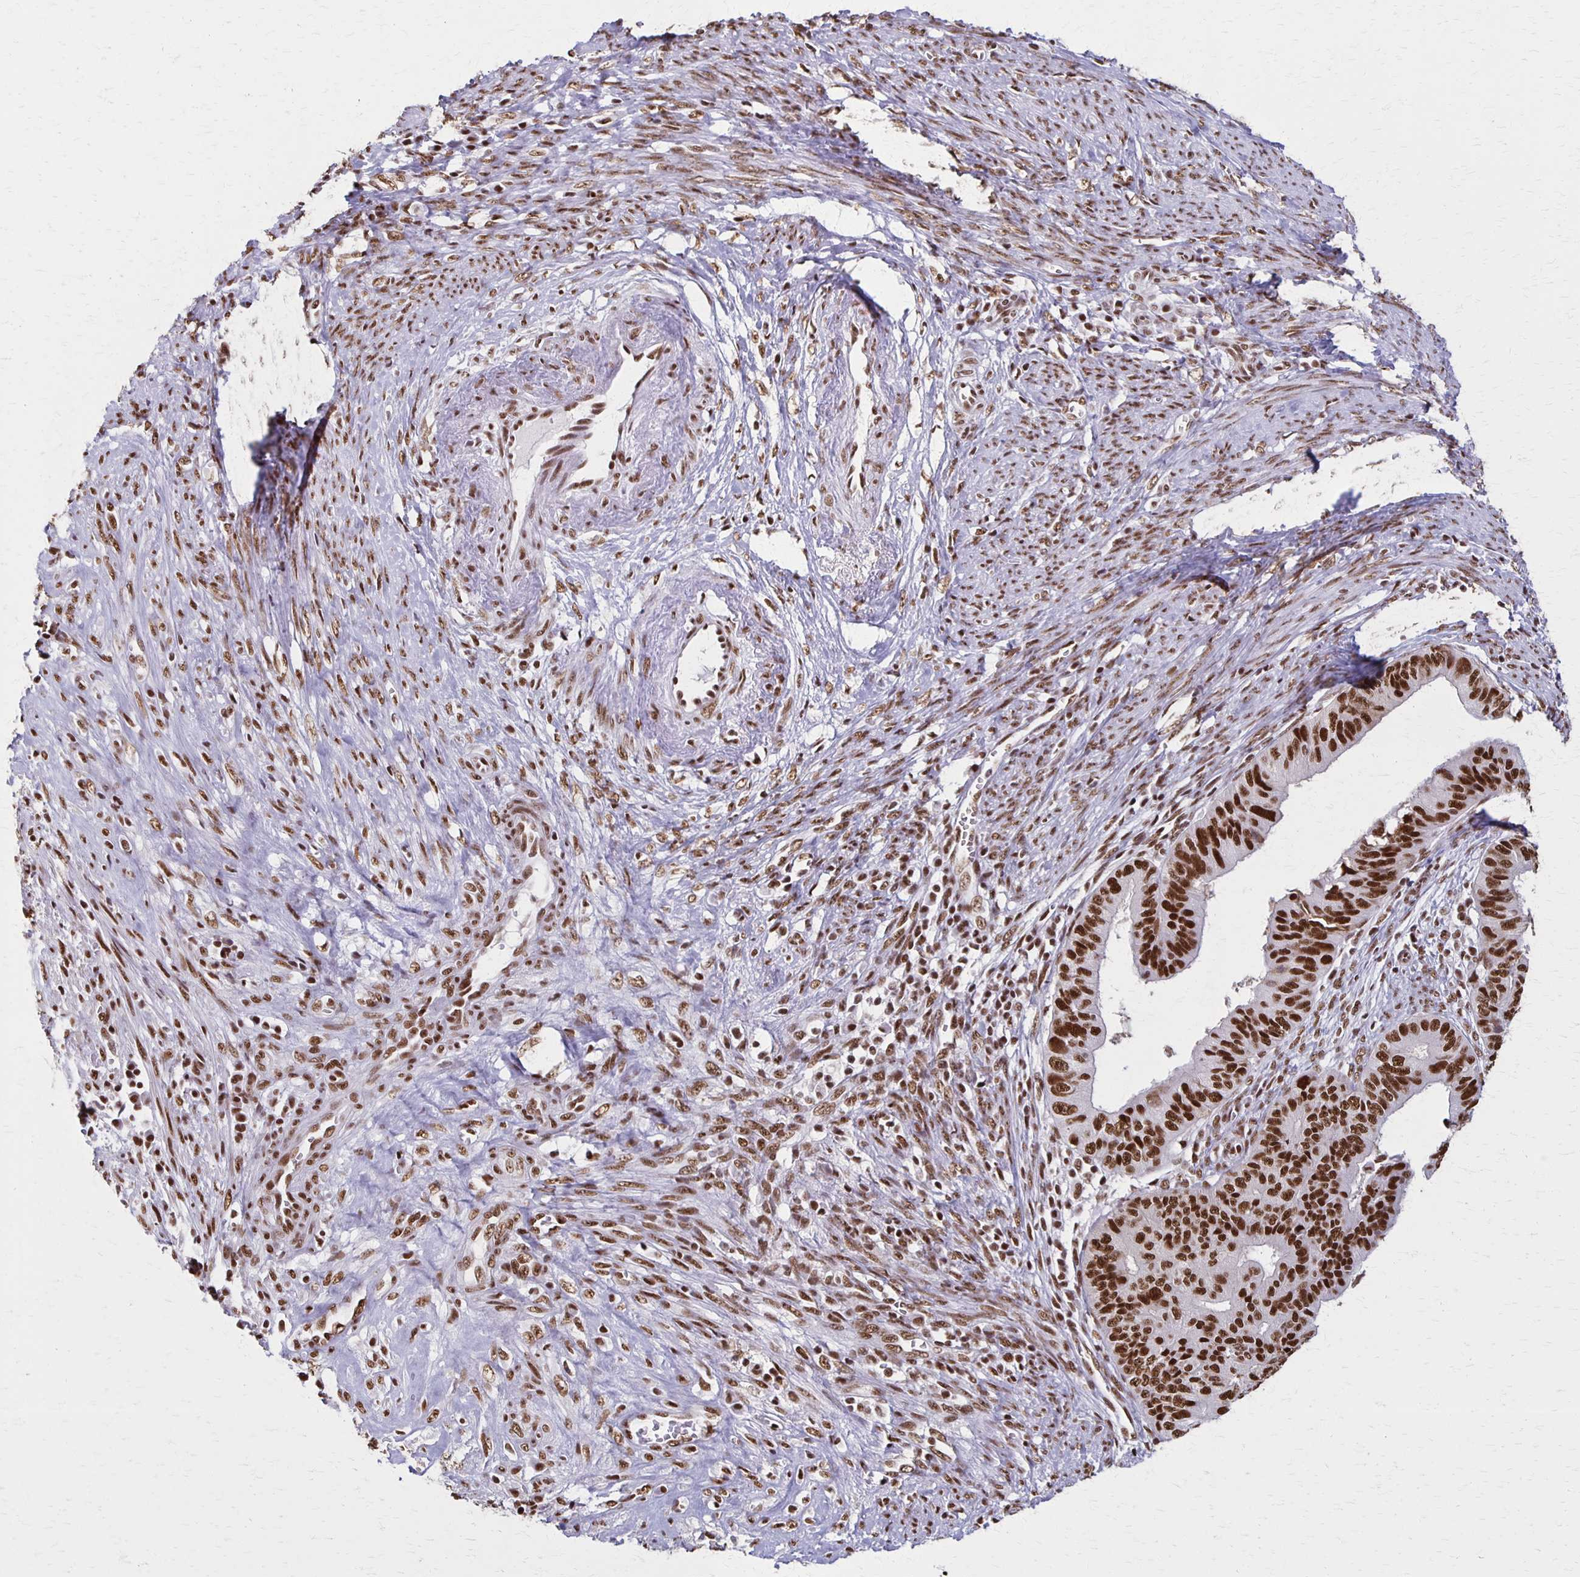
{"staining": {"intensity": "strong", "quantity": ">75%", "location": "nuclear"}, "tissue": "endometrial cancer", "cell_type": "Tumor cells", "image_type": "cancer", "snomed": [{"axis": "morphology", "description": "Adenocarcinoma, NOS"}, {"axis": "topography", "description": "Endometrium"}], "caption": "High-power microscopy captured an immunohistochemistry image of endometrial adenocarcinoma, revealing strong nuclear expression in approximately >75% of tumor cells. (DAB (3,3'-diaminobenzidine) IHC, brown staining for protein, blue staining for nuclei).", "gene": "XRCC6", "patient": {"sex": "female", "age": 65}}